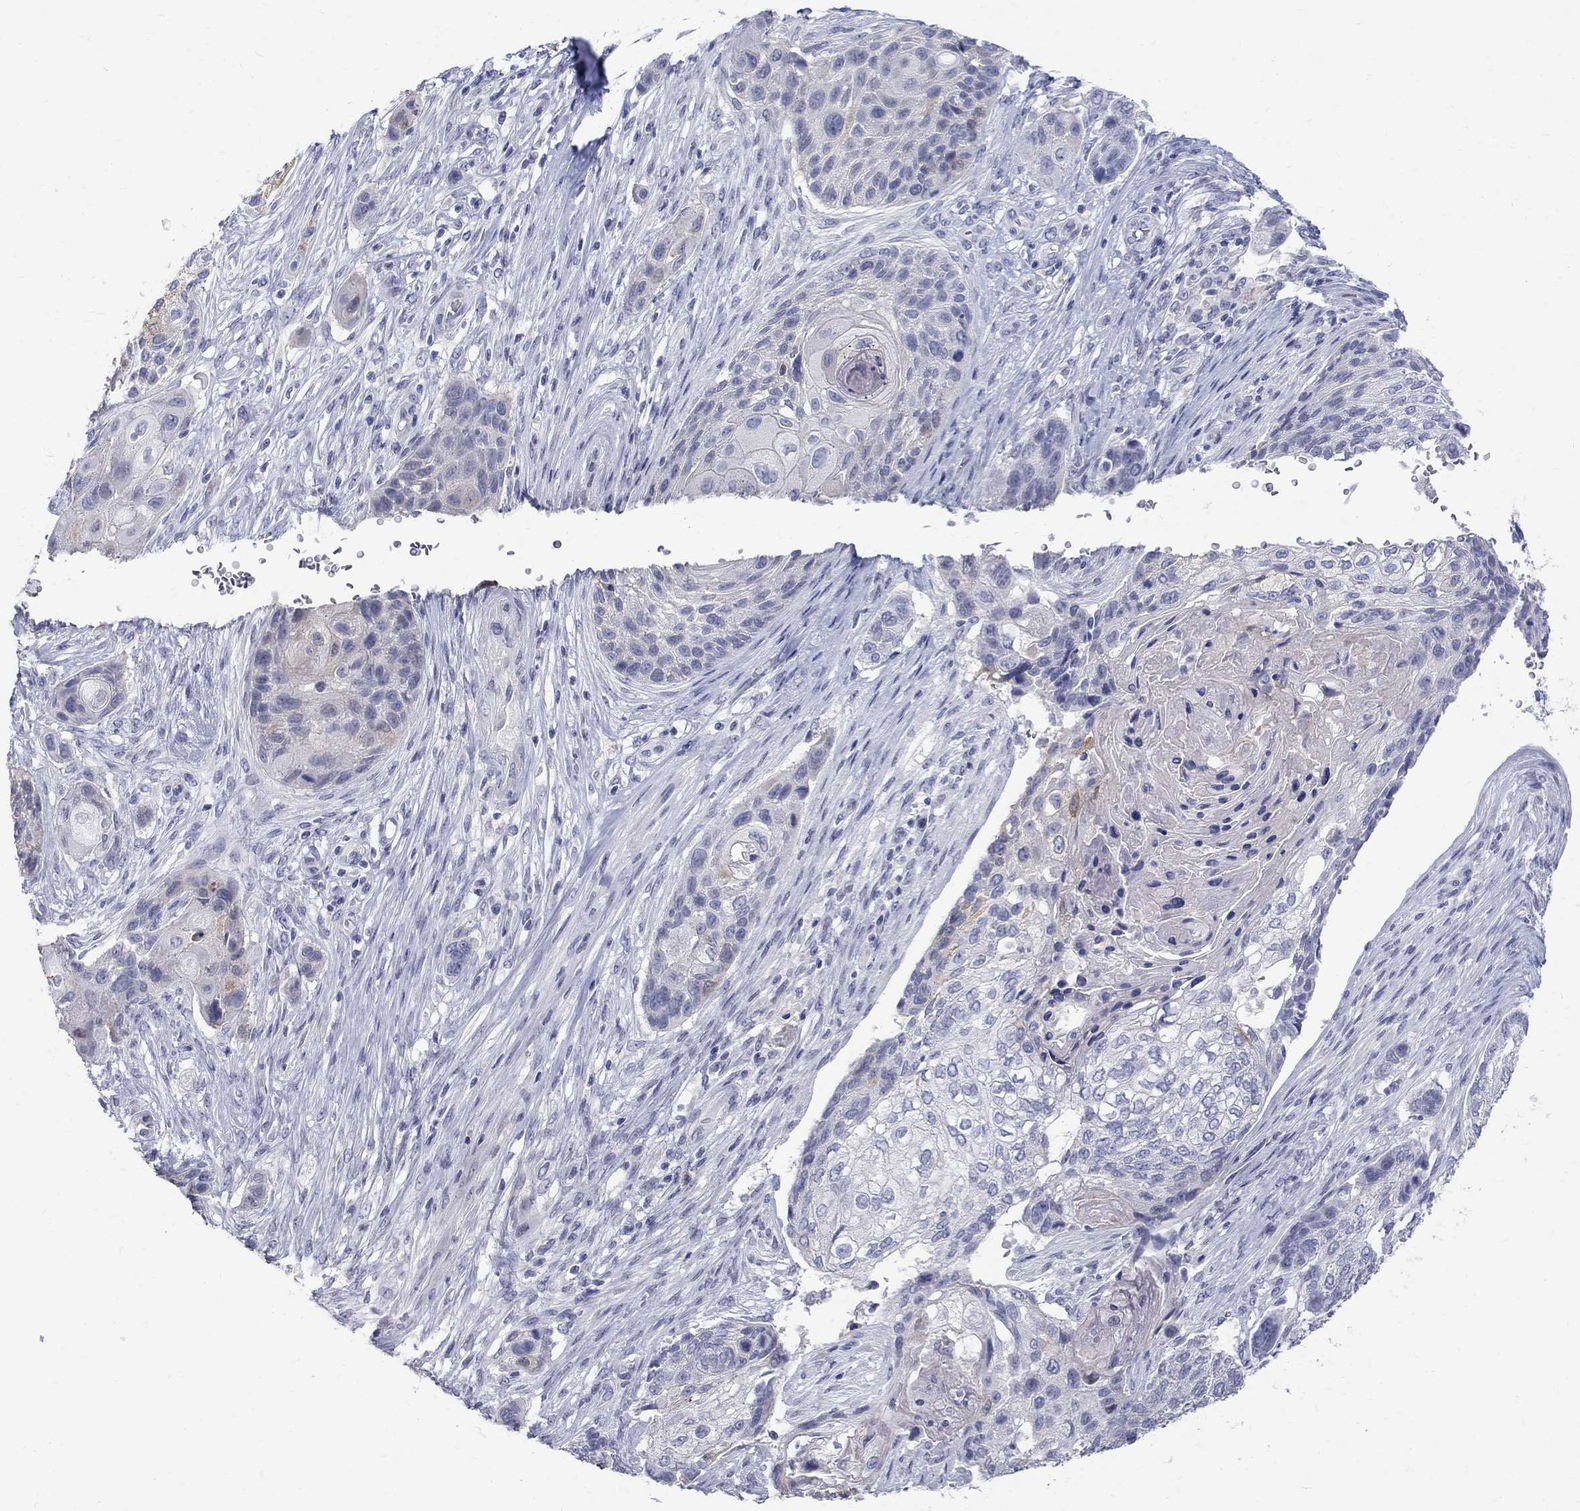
{"staining": {"intensity": "negative", "quantity": "none", "location": "none"}, "tissue": "lung cancer", "cell_type": "Tumor cells", "image_type": "cancer", "snomed": [{"axis": "morphology", "description": "Normal tissue, NOS"}, {"axis": "morphology", "description": "Squamous cell carcinoma, NOS"}, {"axis": "topography", "description": "Bronchus"}, {"axis": "topography", "description": "Lung"}], "caption": "A high-resolution histopathology image shows immunohistochemistry staining of lung squamous cell carcinoma, which demonstrates no significant expression in tumor cells. Nuclei are stained in blue.", "gene": "MAGEB6", "patient": {"sex": "male", "age": 69}}